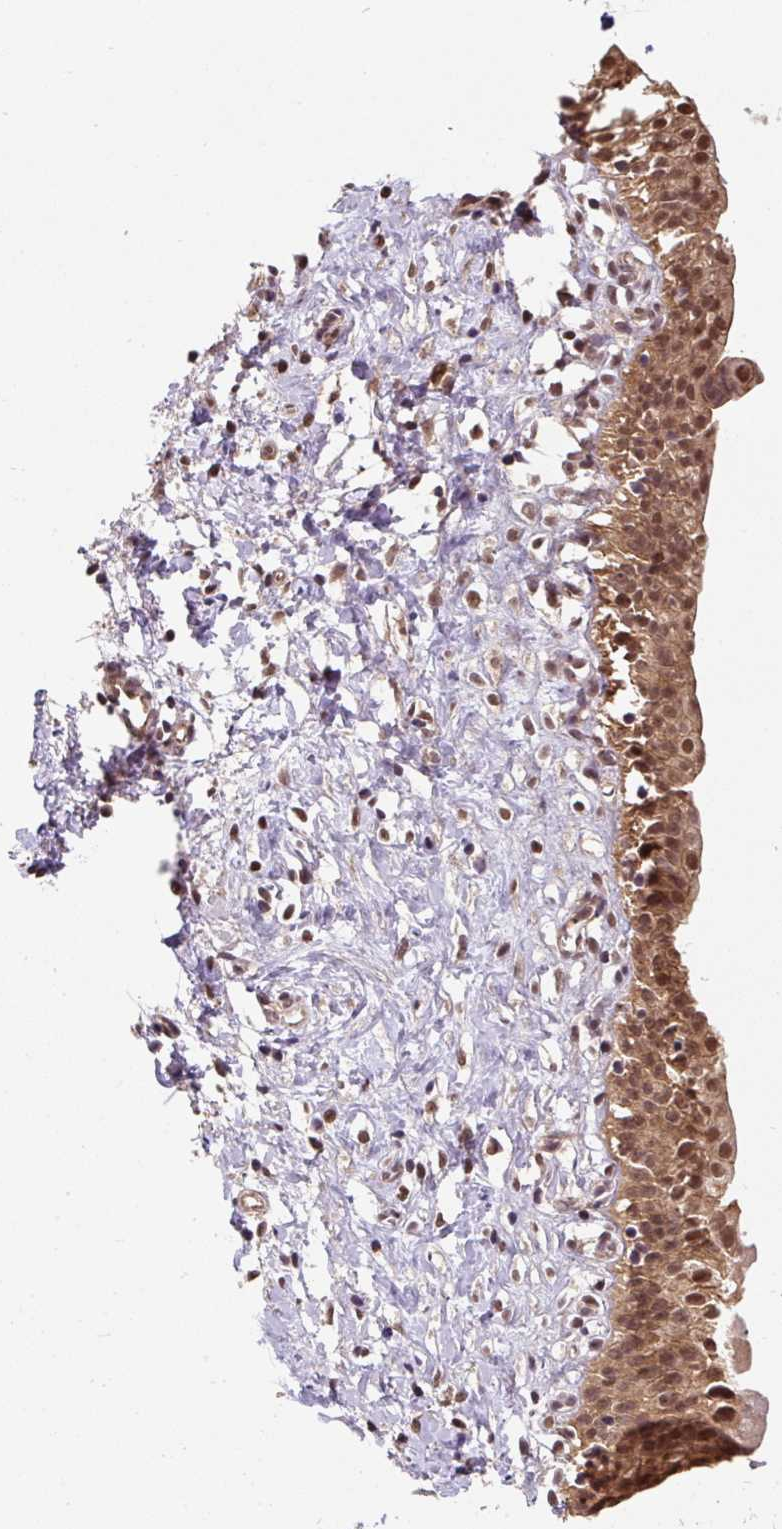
{"staining": {"intensity": "moderate", "quantity": ">75%", "location": "cytoplasmic/membranous,nuclear"}, "tissue": "urinary bladder", "cell_type": "Urothelial cells", "image_type": "normal", "snomed": [{"axis": "morphology", "description": "Normal tissue, NOS"}, {"axis": "topography", "description": "Urinary bladder"}], "caption": "Approximately >75% of urothelial cells in unremarkable urinary bladder reveal moderate cytoplasmic/membranous,nuclear protein expression as visualized by brown immunohistochemical staining.", "gene": "ST13", "patient": {"sex": "male", "age": 51}}